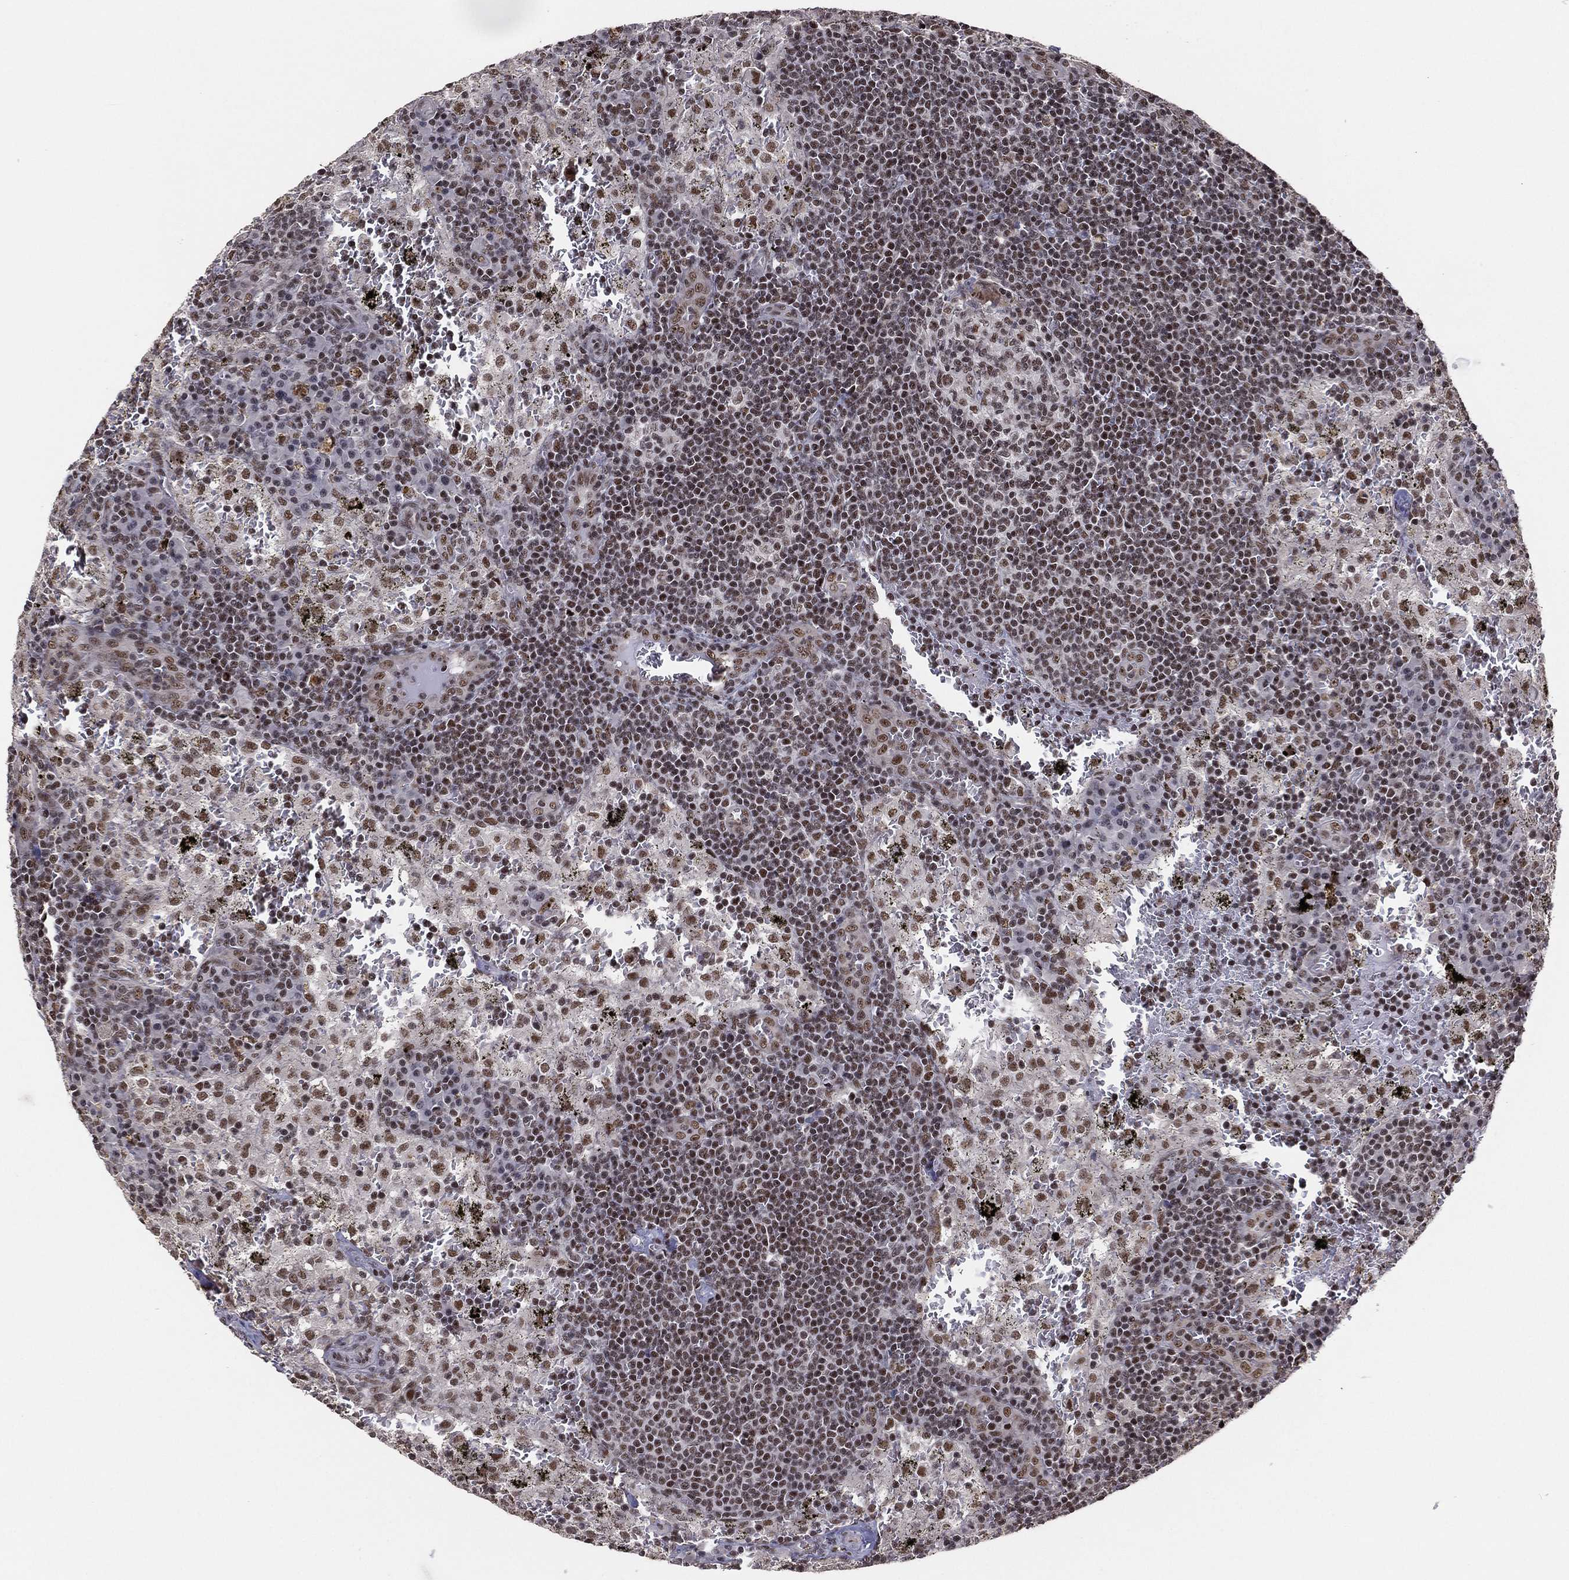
{"staining": {"intensity": "moderate", "quantity": "25%-75%", "location": "nuclear"}, "tissue": "lymph node", "cell_type": "Germinal center cells", "image_type": "normal", "snomed": [{"axis": "morphology", "description": "Normal tissue, NOS"}, {"axis": "topography", "description": "Lymph node"}], "caption": "Lymph node stained for a protein shows moderate nuclear positivity in germinal center cells. Ihc stains the protein in brown and the nuclei are stained blue.", "gene": "GPALPP1", "patient": {"sex": "male", "age": 62}}